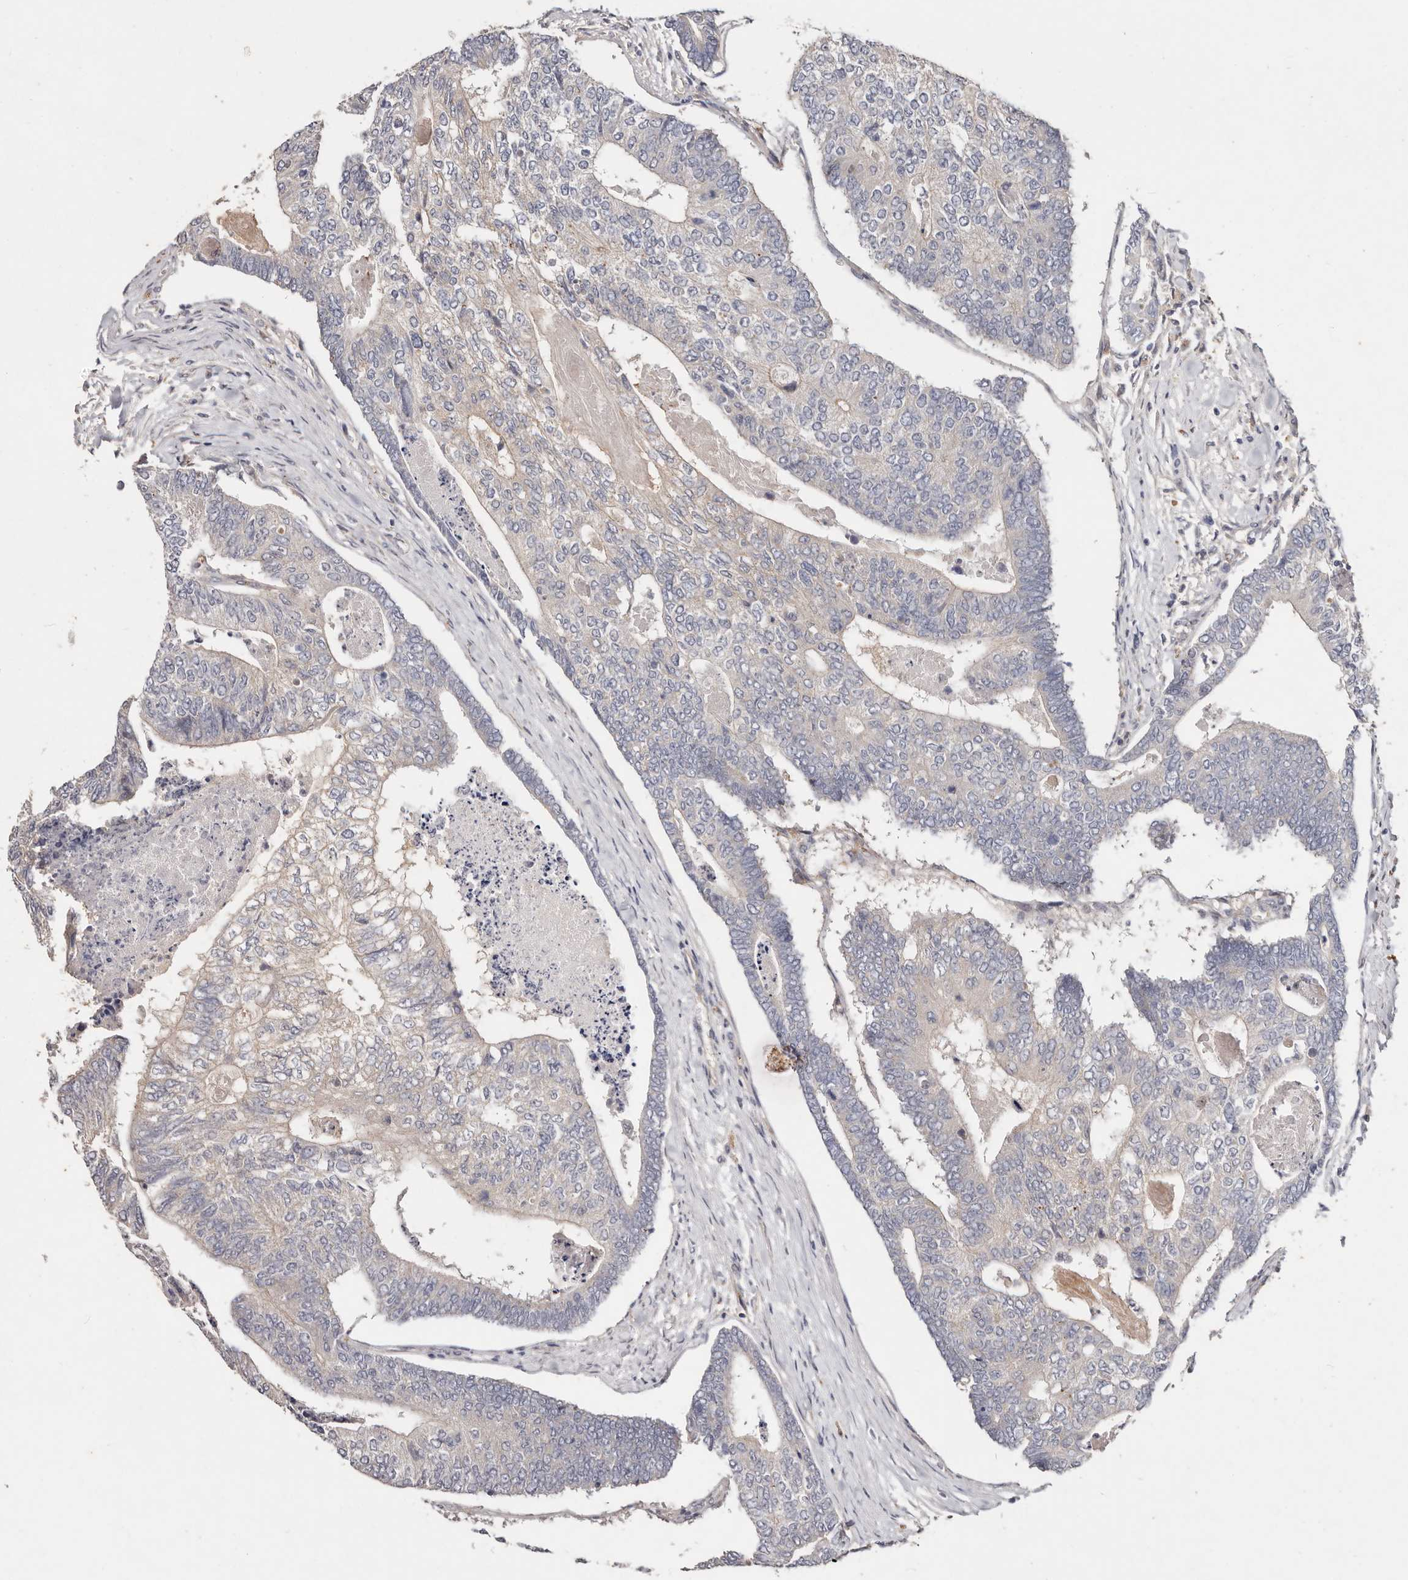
{"staining": {"intensity": "negative", "quantity": "none", "location": "none"}, "tissue": "colorectal cancer", "cell_type": "Tumor cells", "image_type": "cancer", "snomed": [{"axis": "morphology", "description": "Adenocarcinoma, NOS"}, {"axis": "topography", "description": "Colon"}], "caption": "Immunohistochemistry (IHC) of human colorectal cancer (adenocarcinoma) demonstrates no staining in tumor cells.", "gene": "THBS3", "patient": {"sex": "female", "age": 67}}